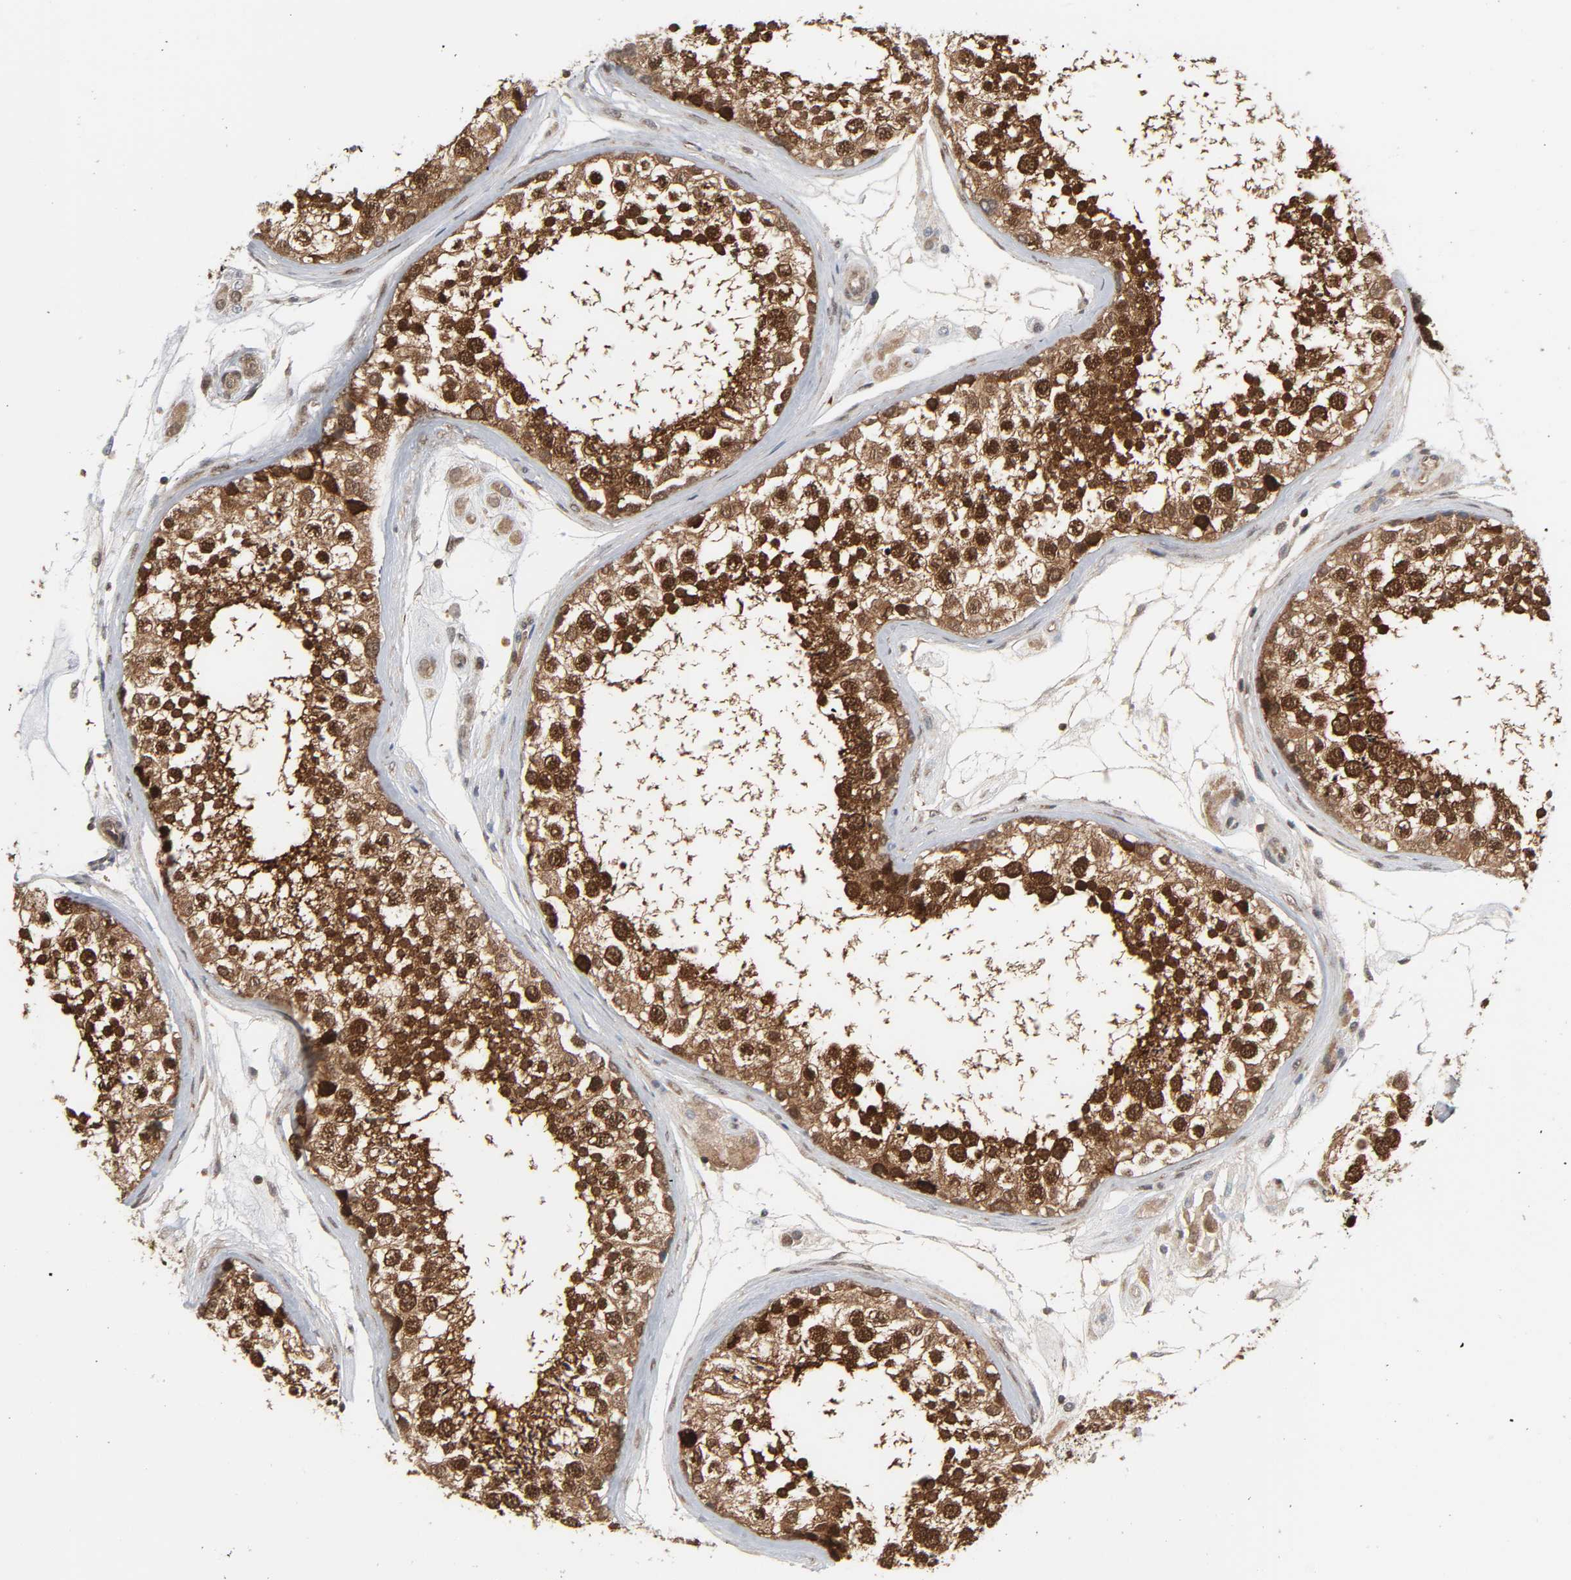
{"staining": {"intensity": "strong", "quantity": ">75%", "location": "cytoplasmic/membranous,nuclear"}, "tissue": "testis", "cell_type": "Cells in seminiferous ducts", "image_type": "normal", "snomed": [{"axis": "morphology", "description": "Normal tissue, NOS"}, {"axis": "topography", "description": "Testis"}], "caption": "Immunohistochemistry photomicrograph of normal testis: testis stained using immunohistochemistry (IHC) shows high levels of strong protein expression localized specifically in the cytoplasmic/membranous,nuclear of cells in seminiferous ducts, appearing as a cytoplasmic/membranous,nuclear brown color.", "gene": "GSK3A", "patient": {"sex": "male", "age": 46}}